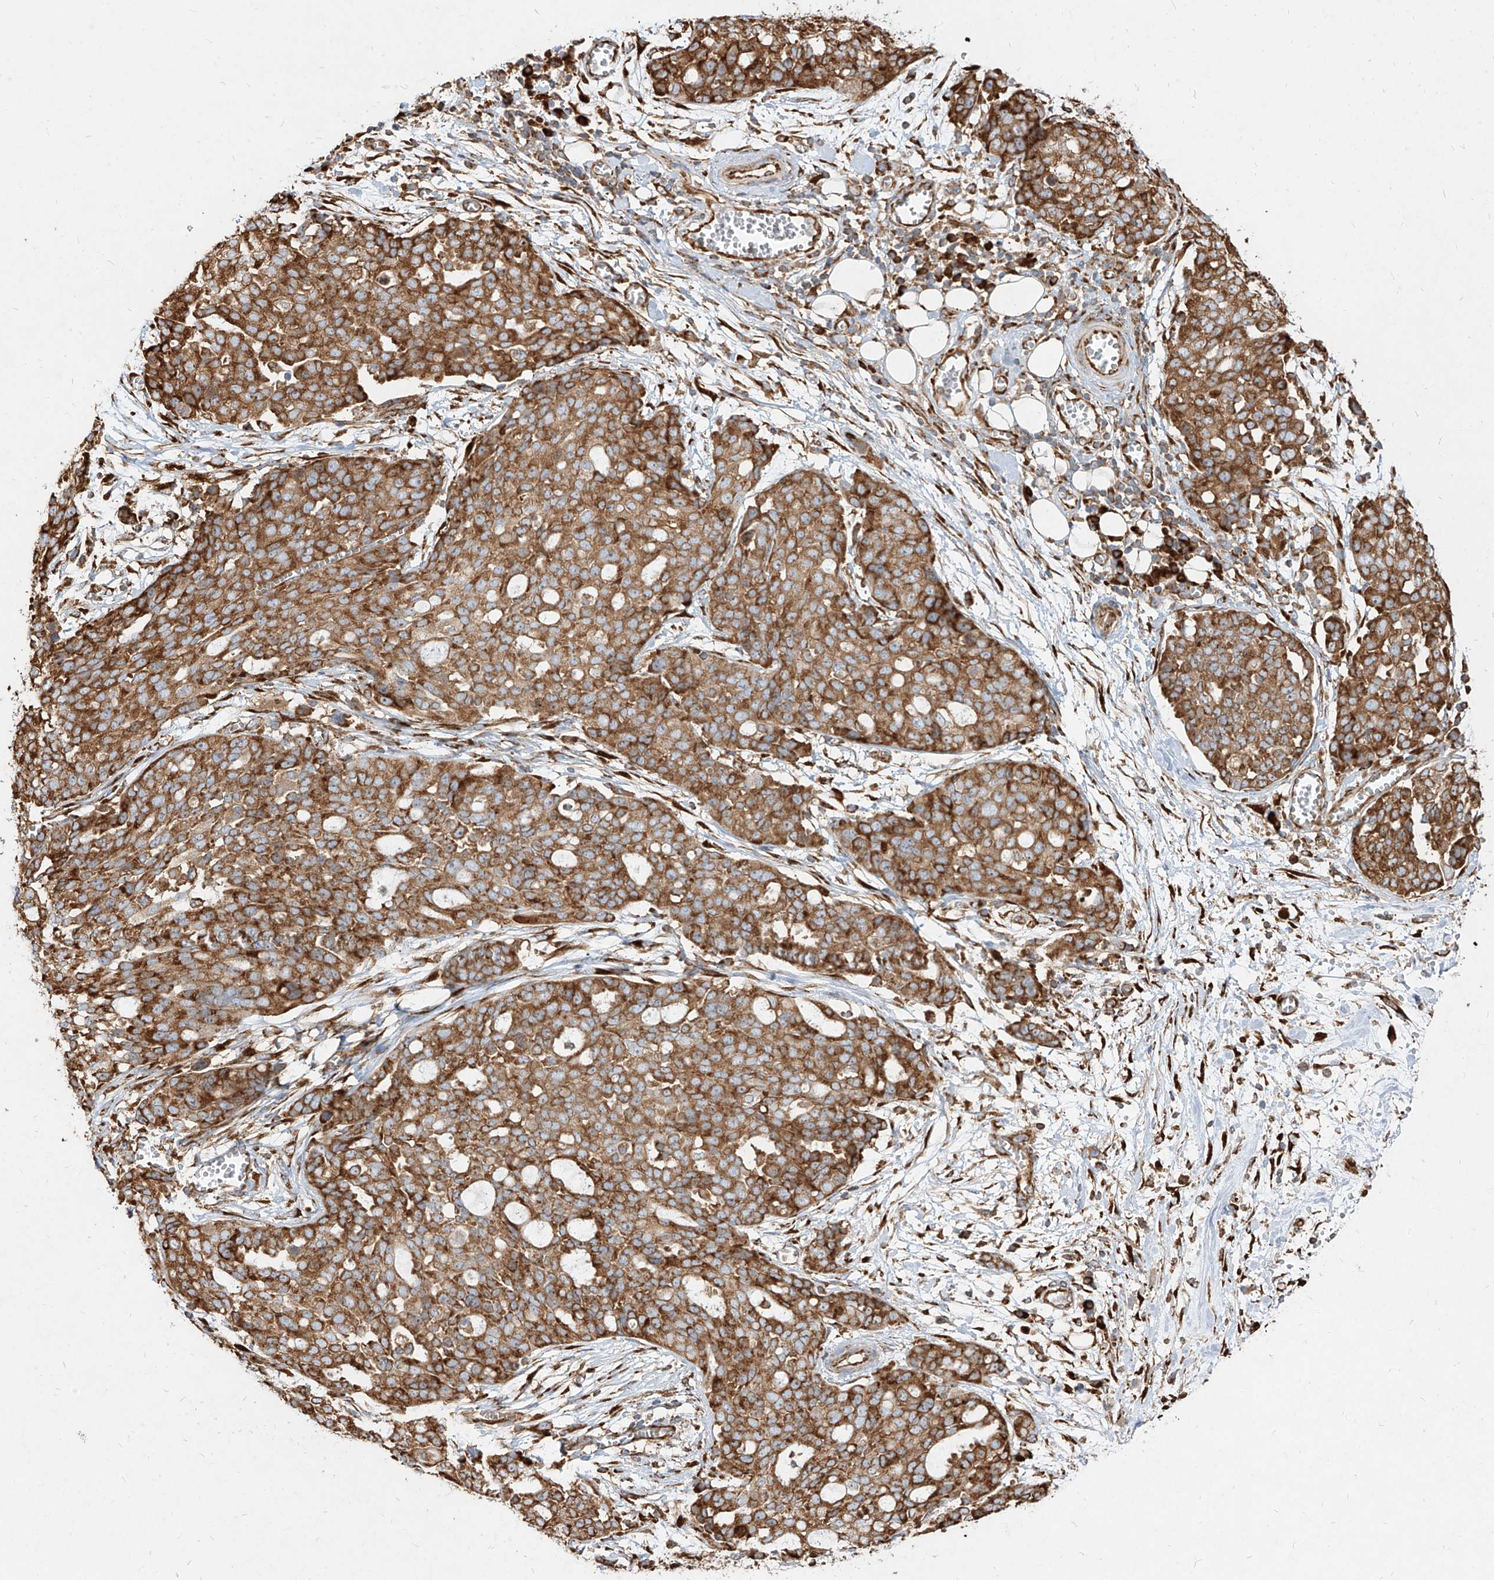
{"staining": {"intensity": "strong", "quantity": ">75%", "location": "cytoplasmic/membranous"}, "tissue": "ovarian cancer", "cell_type": "Tumor cells", "image_type": "cancer", "snomed": [{"axis": "morphology", "description": "Cystadenocarcinoma, serous, NOS"}, {"axis": "topography", "description": "Soft tissue"}, {"axis": "topography", "description": "Ovary"}], "caption": "A micrograph of human ovarian cancer stained for a protein shows strong cytoplasmic/membranous brown staining in tumor cells.", "gene": "RPS25", "patient": {"sex": "female", "age": 57}}